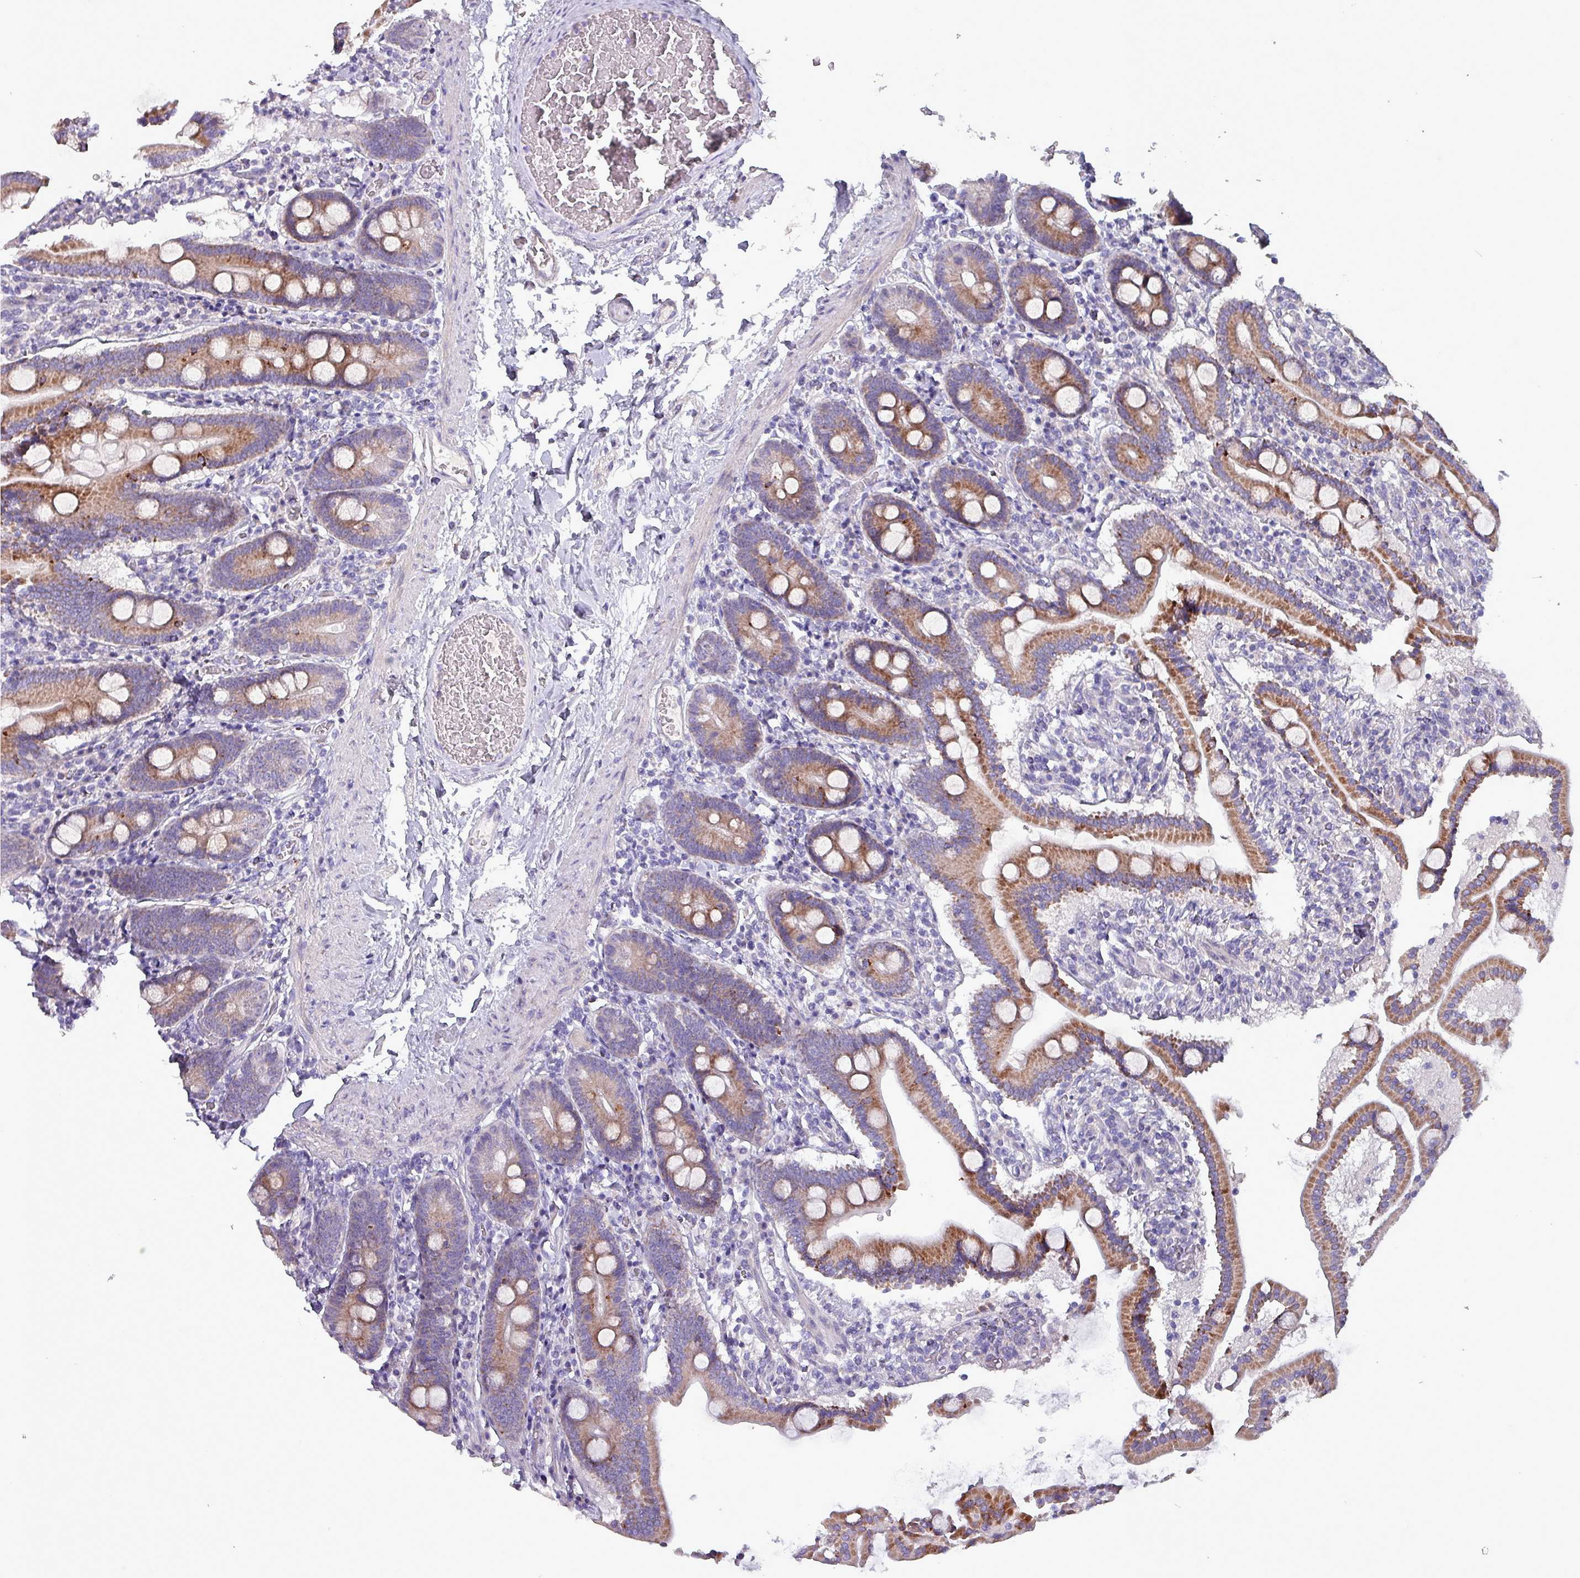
{"staining": {"intensity": "strong", "quantity": "25%-75%", "location": "cytoplasmic/membranous"}, "tissue": "duodenum", "cell_type": "Glandular cells", "image_type": "normal", "snomed": [{"axis": "morphology", "description": "Normal tissue, NOS"}, {"axis": "topography", "description": "Duodenum"}], "caption": "Immunohistochemistry (IHC) staining of unremarkable duodenum, which displays high levels of strong cytoplasmic/membranous positivity in approximately 25%-75% of glandular cells indicating strong cytoplasmic/membranous protein expression. The staining was performed using DAB (3,3'-diaminobenzidine) (brown) for protein detection and nuclei were counterstained in hematoxylin (blue).", "gene": "HSD3B7", "patient": {"sex": "male", "age": 55}}